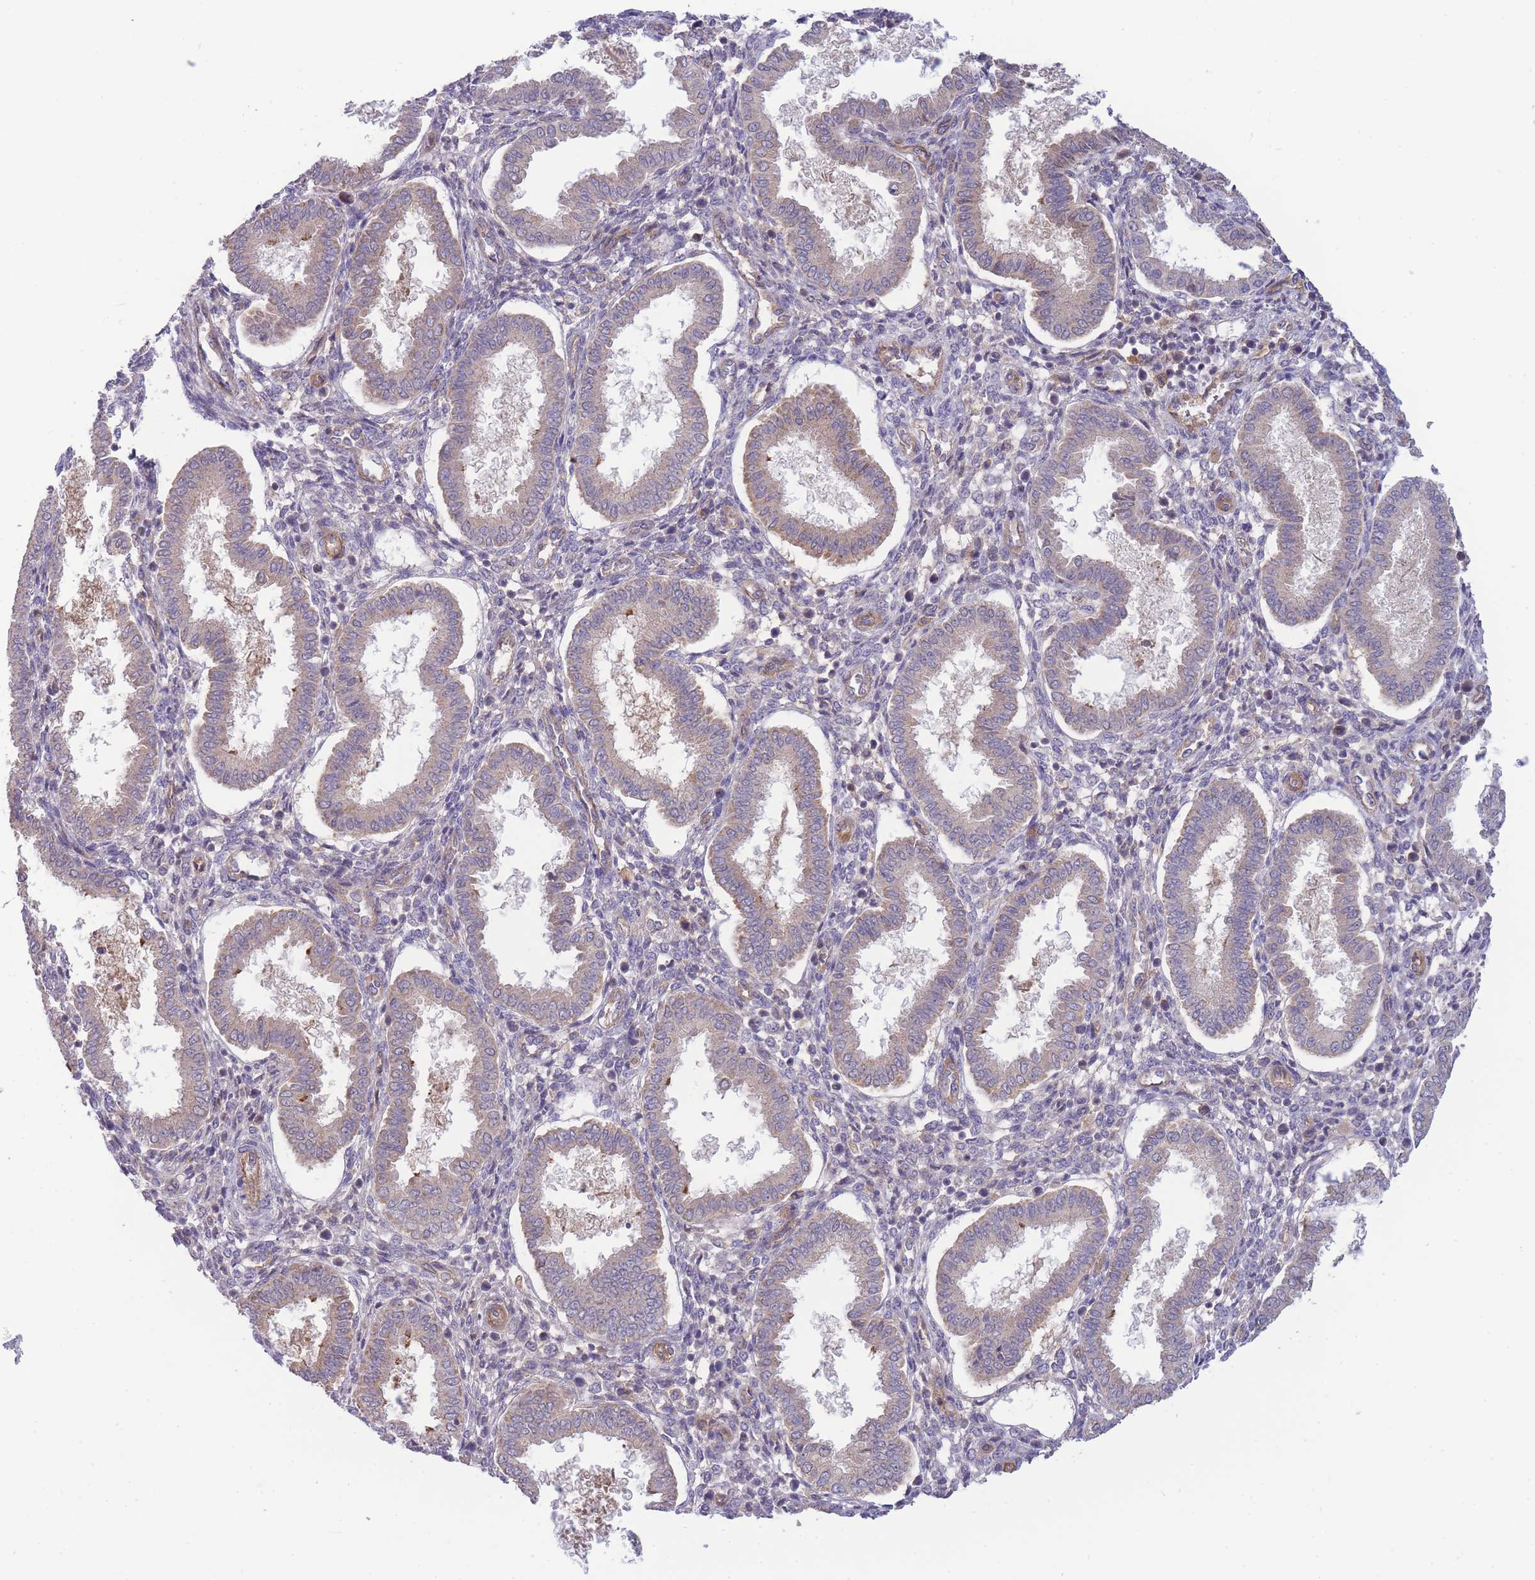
{"staining": {"intensity": "negative", "quantity": "none", "location": "none"}, "tissue": "endometrium", "cell_type": "Cells in endometrial stroma", "image_type": "normal", "snomed": [{"axis": "morphology", "description": "Normal tissue, NOS"}, {"axis": "topography", "description": "Endometrium"}], "caption": "IHC photomicrograph of normal endometrium: human endometrium stained with DAB (3,3'-diaminobenzidine) shows no significant protein positivity in cells in endometrial stroma.", "gene": "NDUFAF5", "patient": {"sex": "female", "age": 24}}